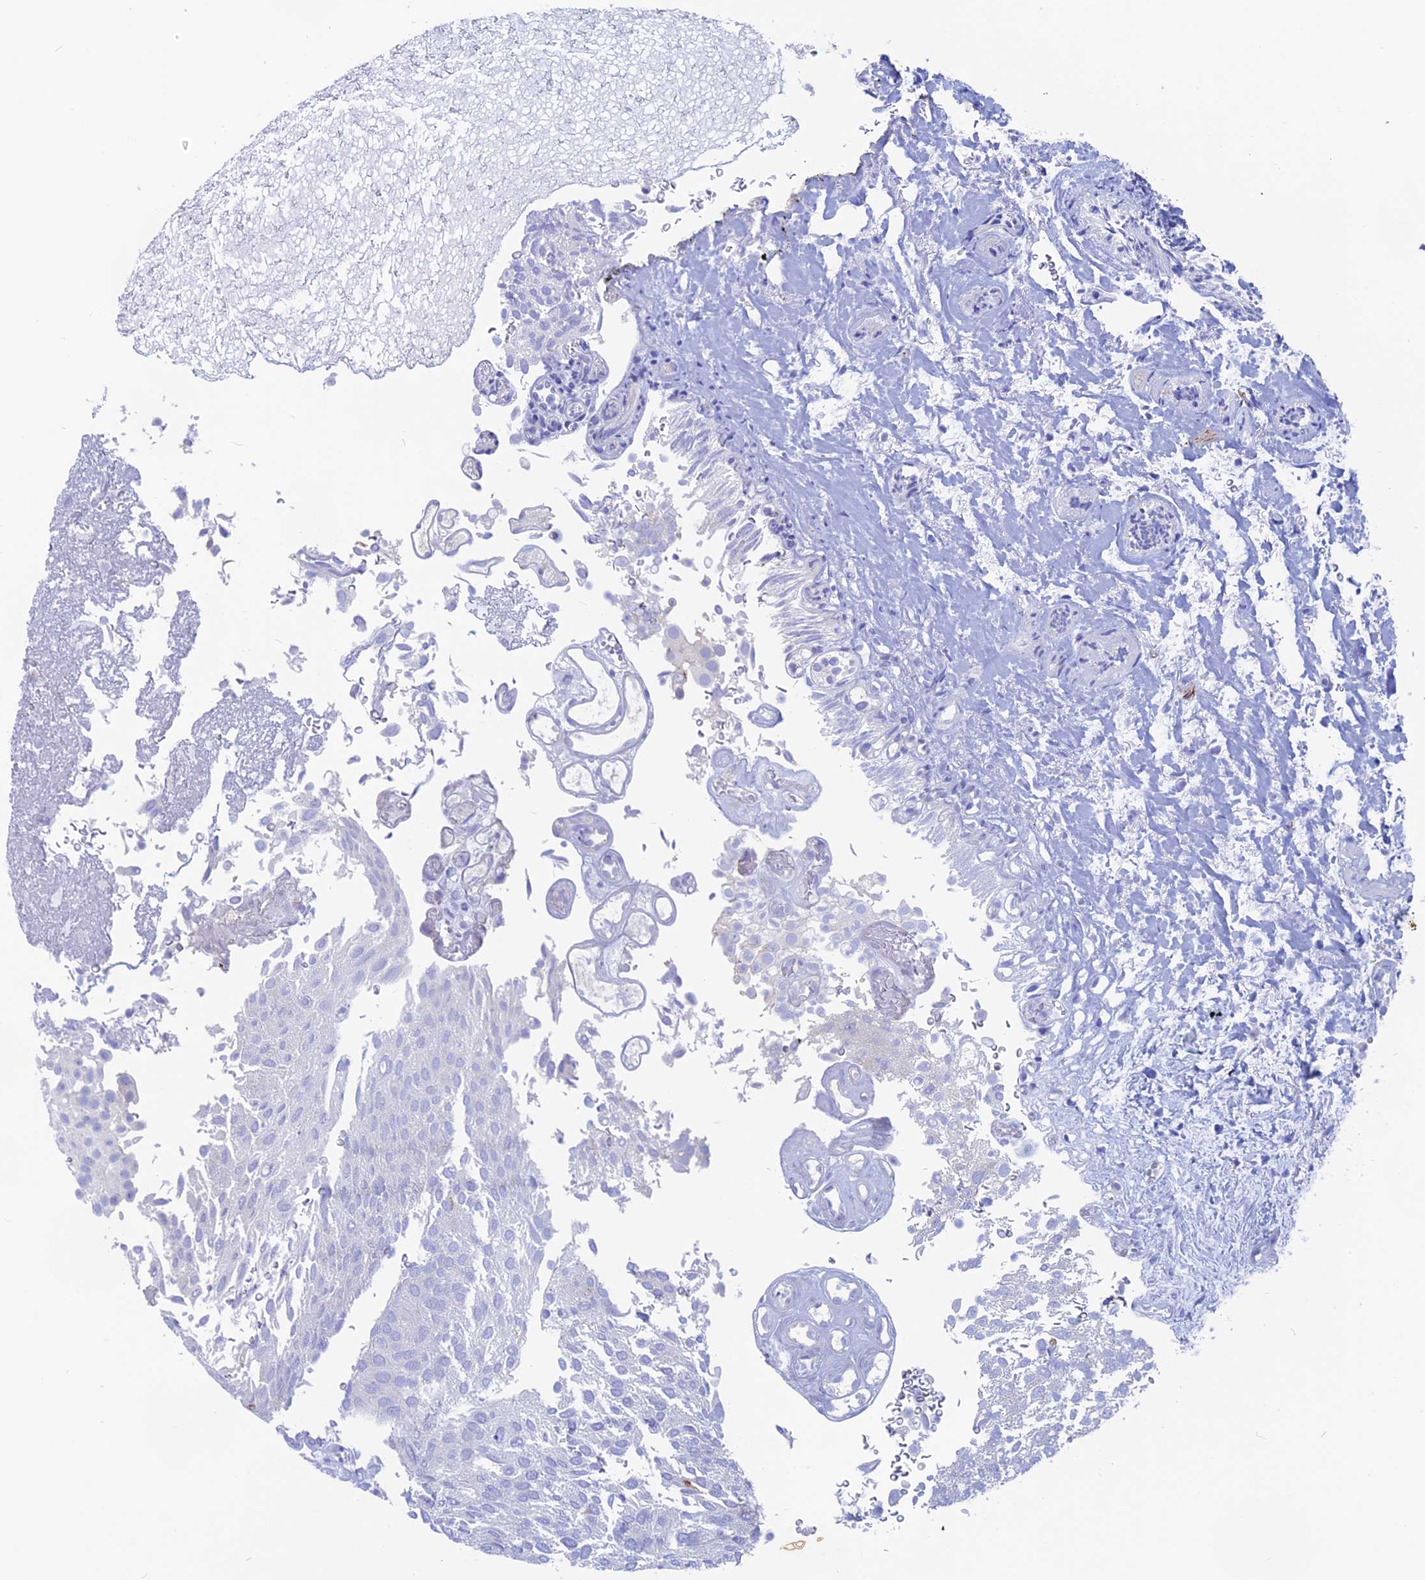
{"staining": {"intensity": "negative", "quantity": "none", "location": "none"}, "tissue": "urothelial cancer", "cell_type": "Tumor cells", "image_type": "cancer", "snomed": [{"axis": "morphology", "description": "Urothelial carcinoma, Low grade"}, {"axis": "topography", "description": "Urinary bladder"}], "caption": "Immunohistochemical staining of urothelial cancer displays no significant staining in tumor cells. (DAB IHC, high magnification).", "gene": "TENT4B", "patient": {"sex": "male", "age": 78}}